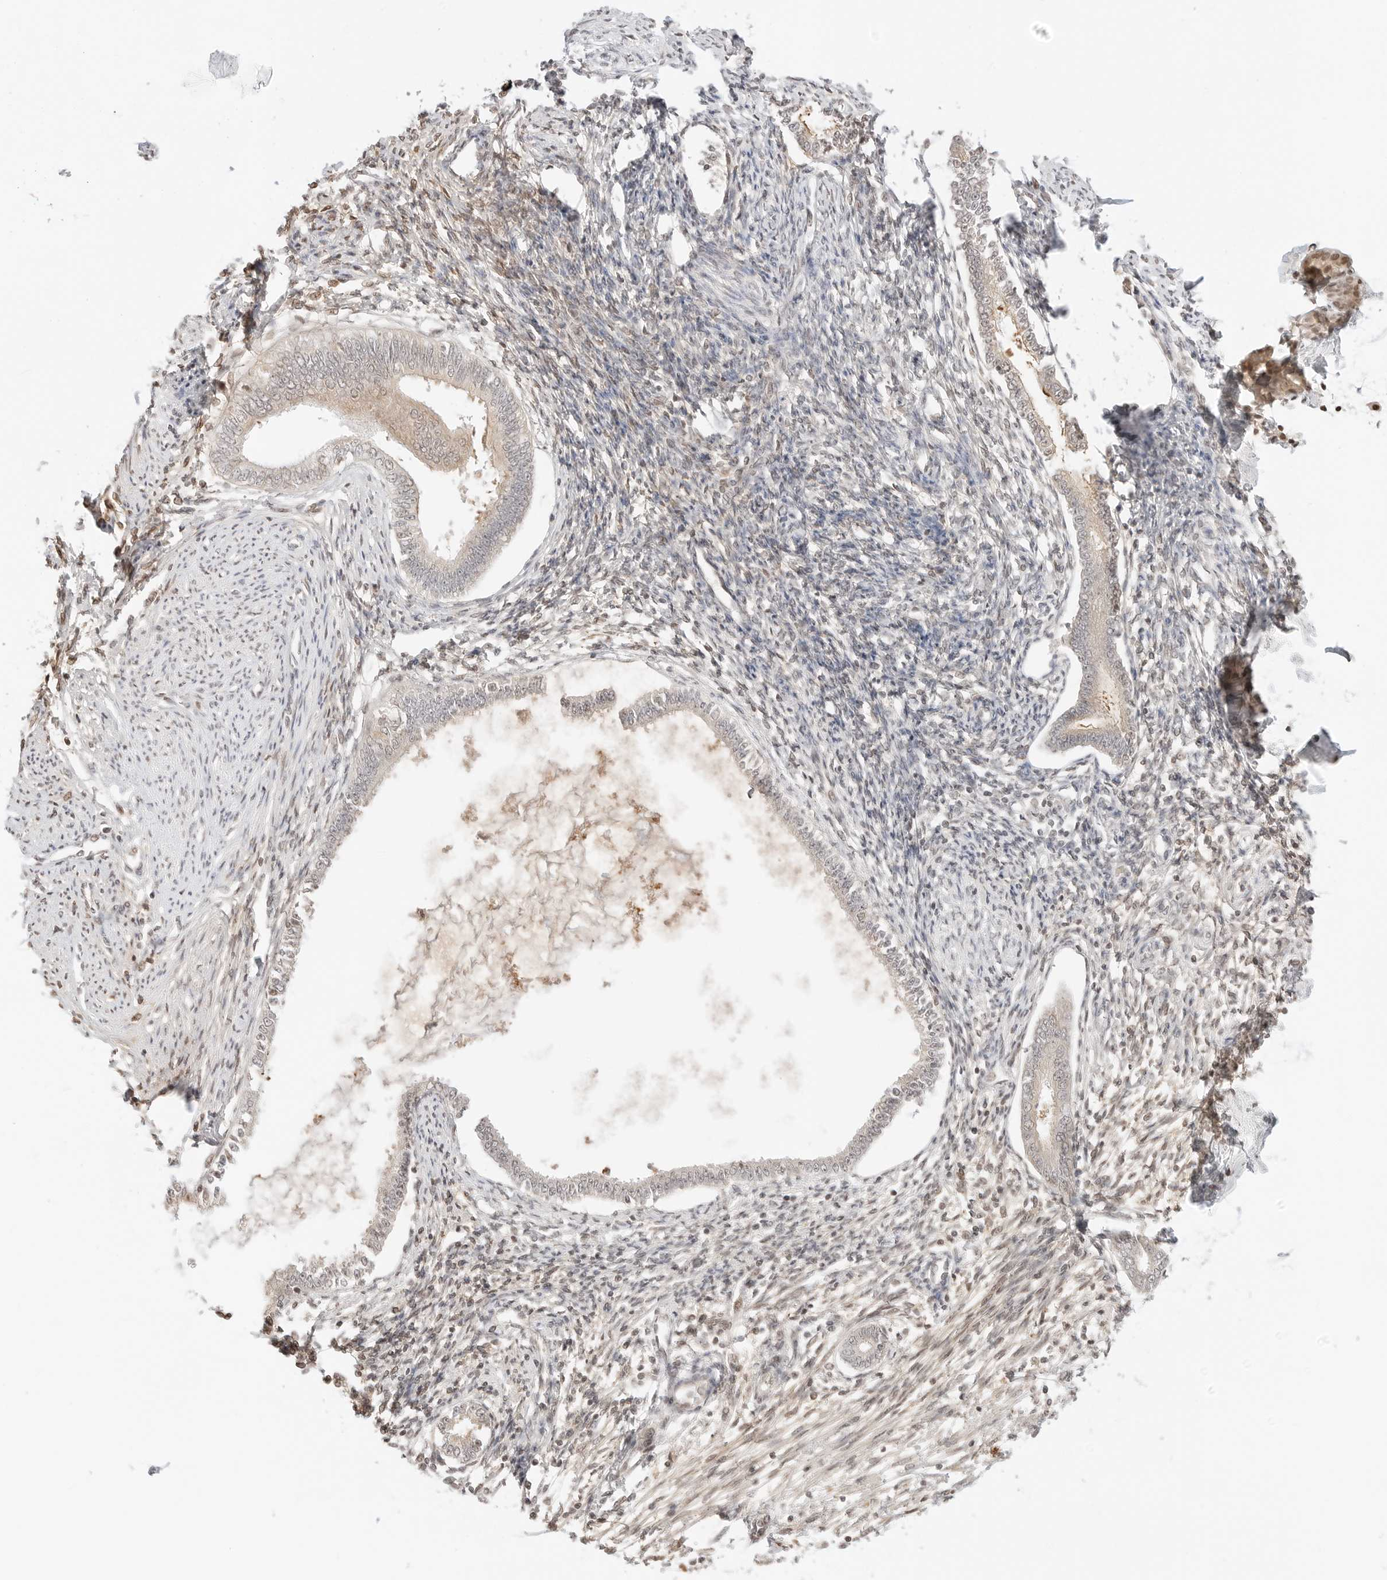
{"staining": {"intensity": "weak", "quantity": "25%-75%", "location": "nuclear"}, "tissue": "endometrium", "cell_type": "Cells in endometrial stroma", "image_type": "normal", "snomed": [{"axis": "morphology", "description": "Normal tissue, NOS"}, {"axis": "topography", "description": "Endometrium"}], "caption": "Weak nuclear protein staining is identified in approximately 25%-75% of cells in endometrial stroma in endometrium.", "gene": "RPS6KL1", "patient": {"sex": "female", "age": 56}}